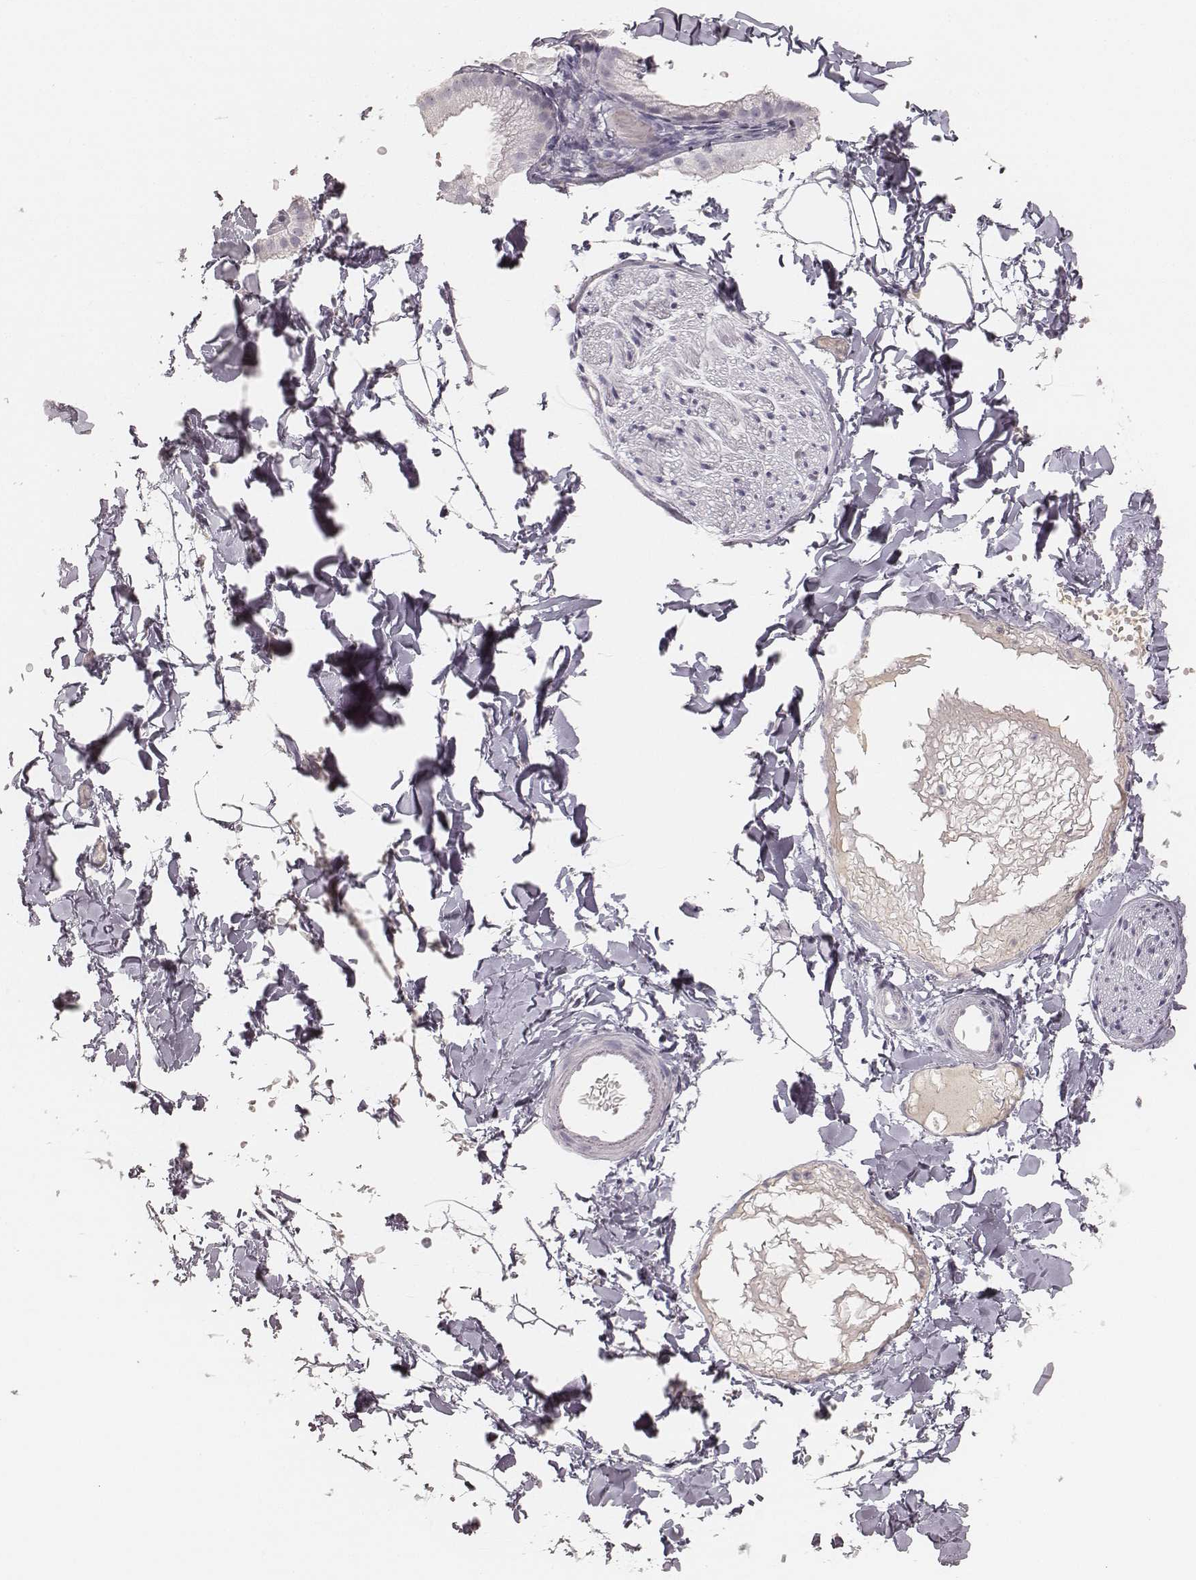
{"staining": {"intensity": "negative", "quantity": "none", "location": "none"}, "tissue": "adipose tissue", "cell_type": "Adipocytes", "image_type": "normal", "snomed": [{"axis": "morphology", "description": "Normal tissue, NOS"}, {"axis": "topography", "description": "Gallbladder"}, {"axis": "topography", "description": "Peripheral nerve tissue"}], "caption": "IHC photomicrograph of benign adipose tissue: human adipose tissue stained with DAB (3,3'-diaminobenzidine) demonstrates no significant protein expression in adipocytes. (Brightfield microscopy of DAB (3,3'-diaminobenzidine) immunohistochemistry at high magnification).", "gene": "KRT31", "patient": {"sex": "female", "age": 45}}